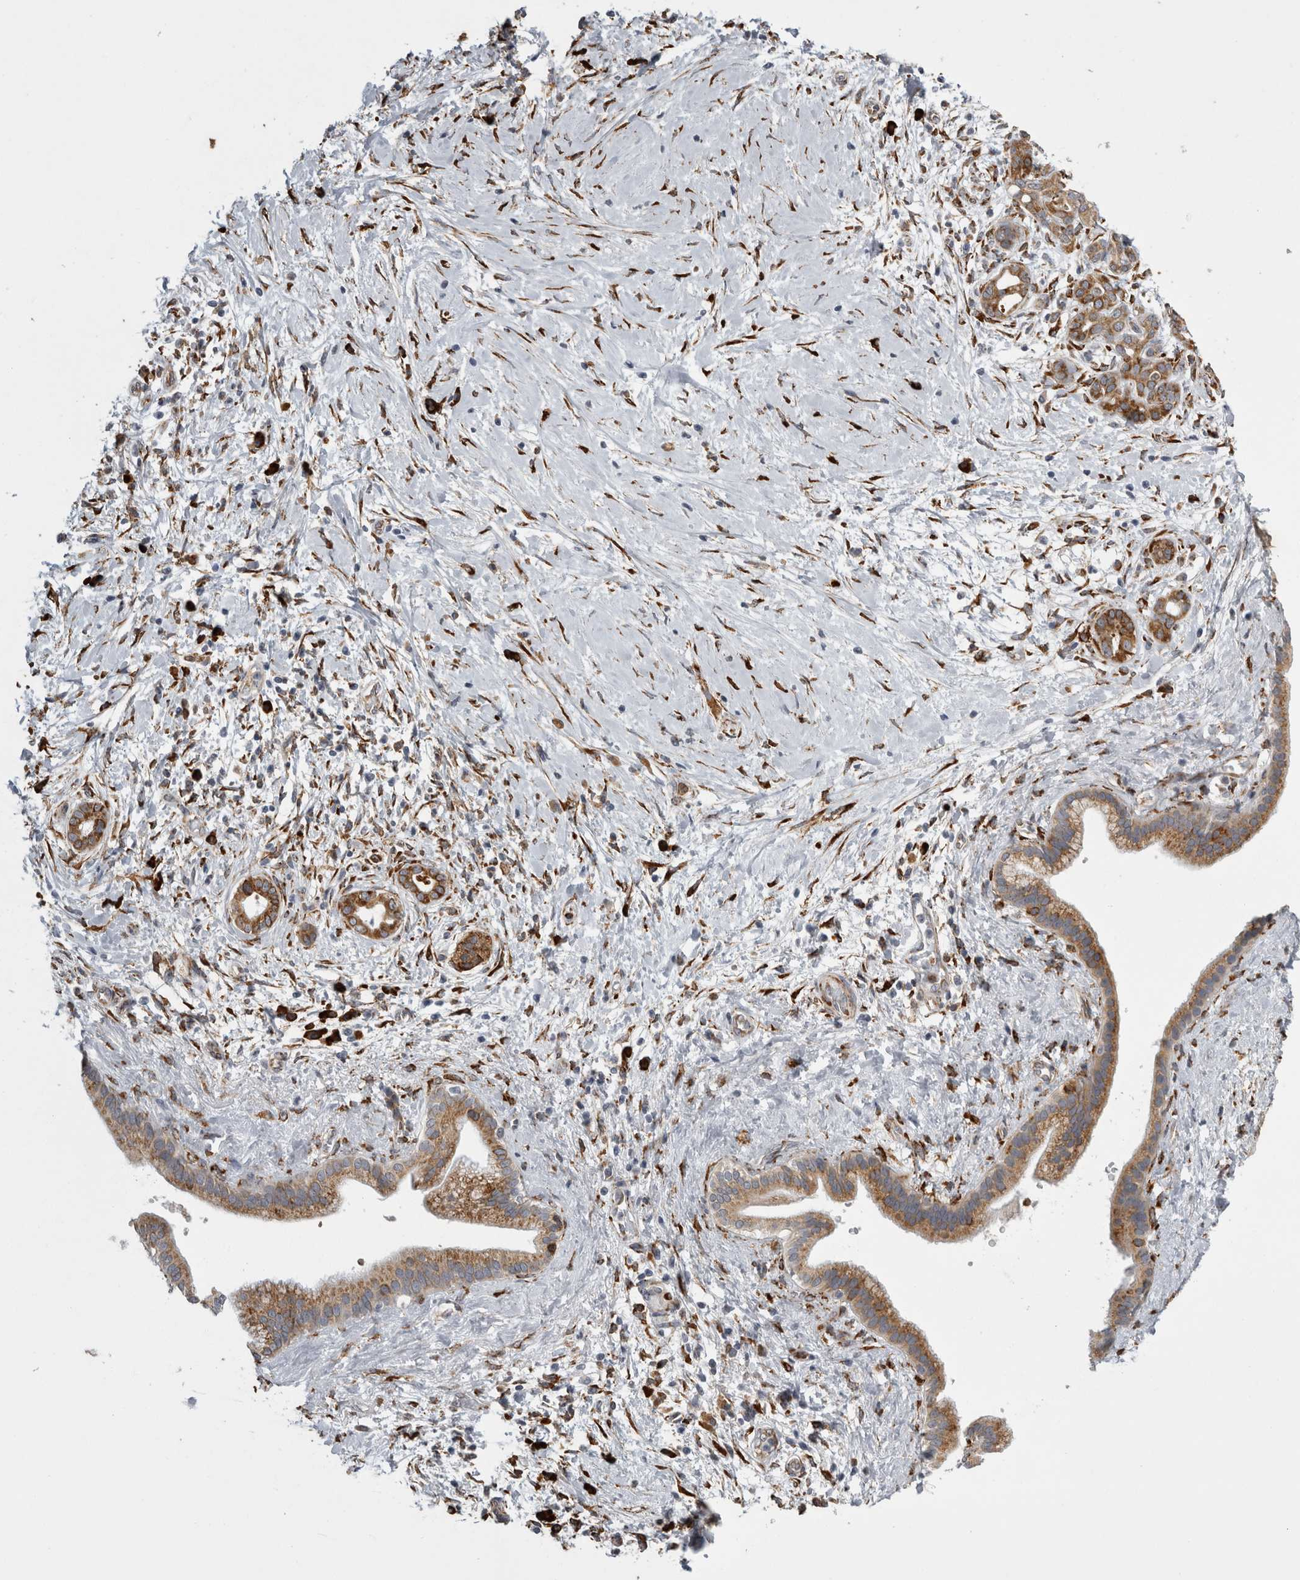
{"staining": {"intensity": "moderate", "quantity": ">75%", "location": "cytoplasmic/membranous"}, "tissue": "pancreatic cancer", "cell_type": "Tumor cells", "image_type": "cancer", "snomed": [{"axis": "morphology", "description": "Adenocarcinoma, NOS"}, {"axis": "topography", "description": "Pancreas"}], "caption": "Approximately >75% of tumor cells in pancreatic adenocarcinoma show moderate cytoplasmic/membranous protein staining as visualized by brown immunohistochemical staining.", "gene": "FHIP2B", "patient": {"sex": "male", "age": 58}}